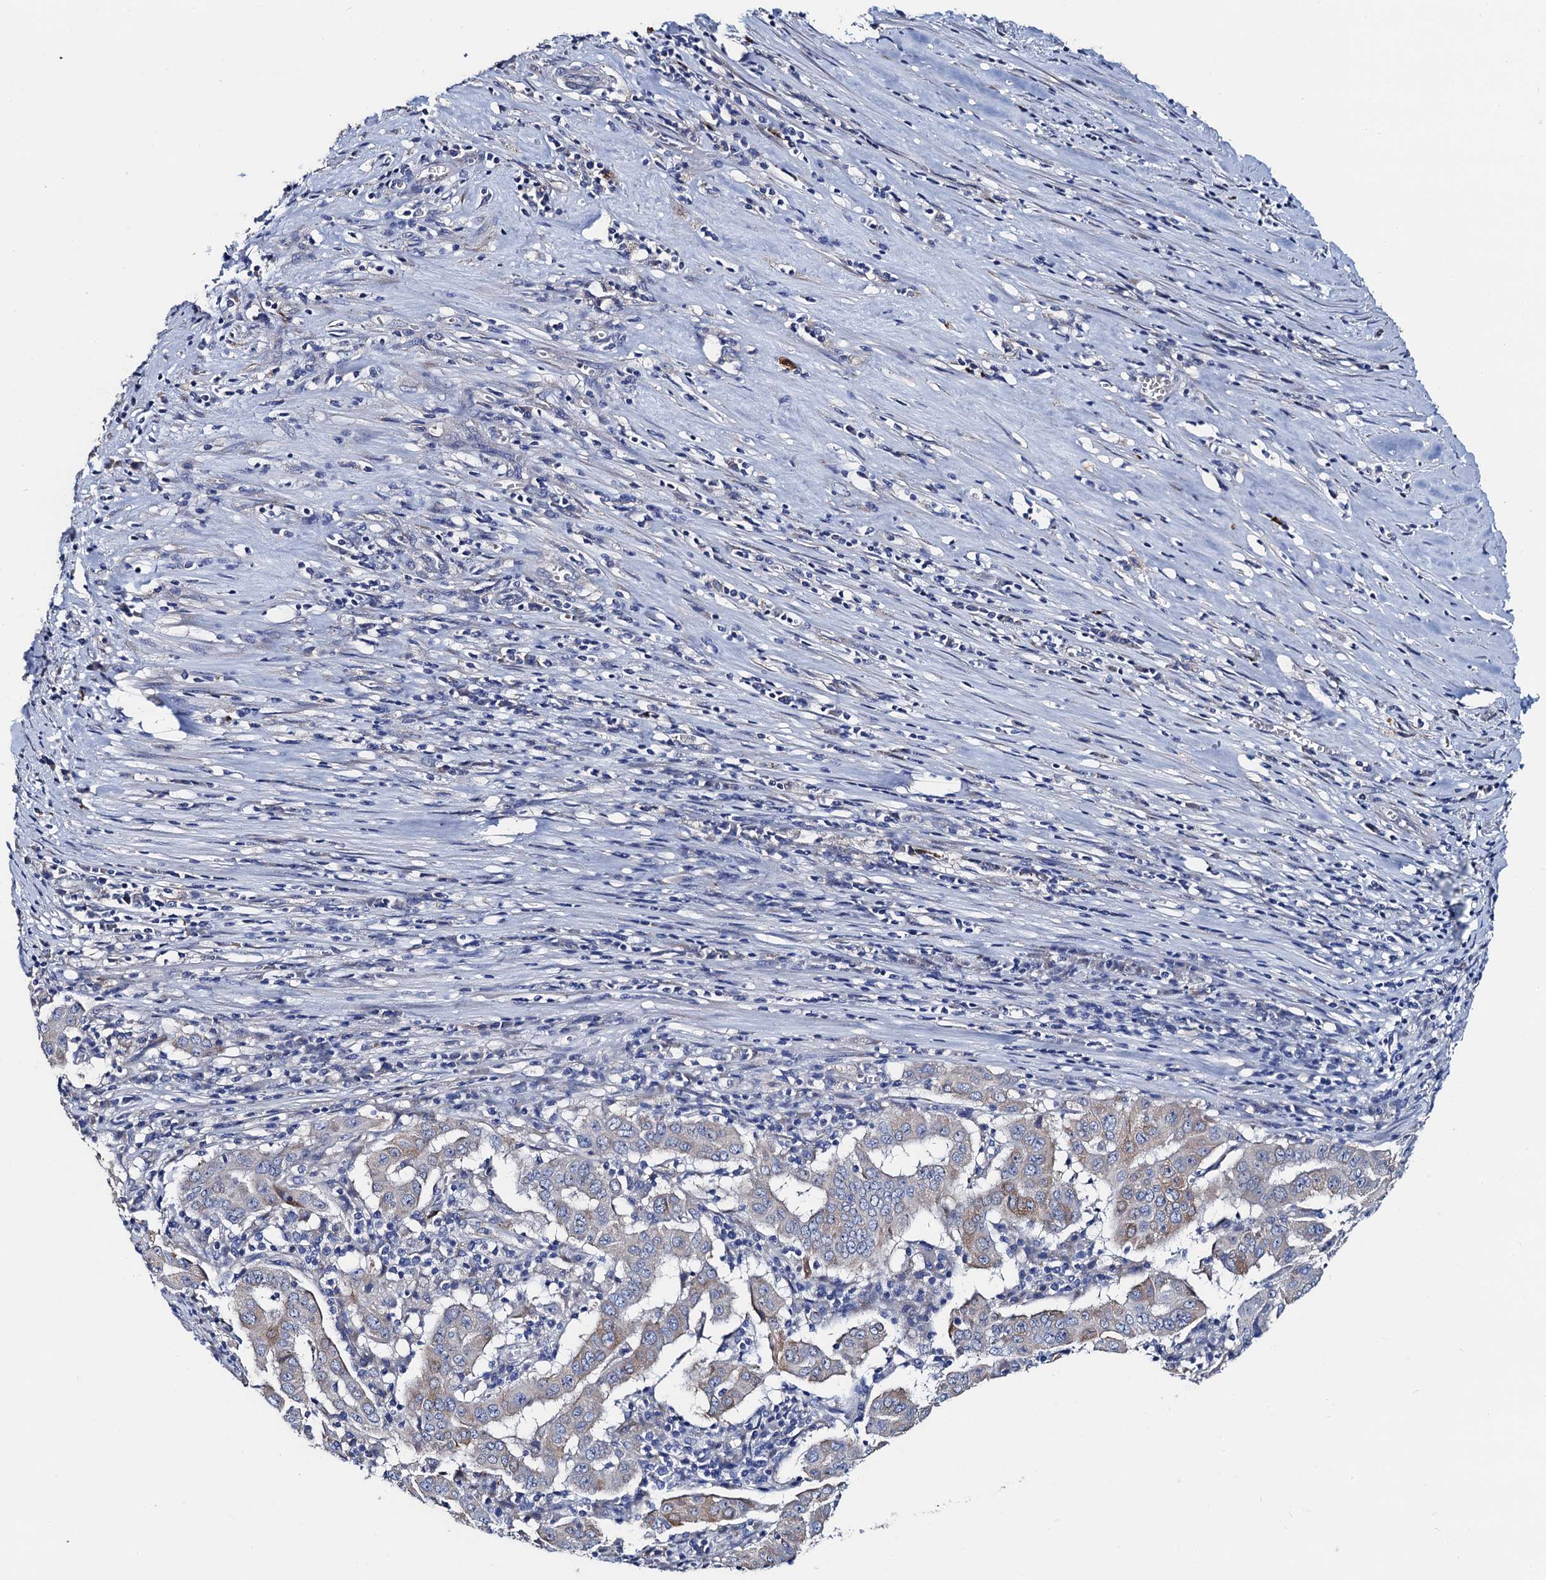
{"staining": {"intensity": "negative", "quantity": "none", "location": "none"}, "tissue": "pancreatic cancer", "cell_type": "Tumor cells", "image_type": "cancer", "snomed": [{"axis": "morphology", "description": "Adenocarcinoma, NOS"}, {"axis": "topography", "description": "Pancreas"}], "caption": "Tumor cells are negative for brown protein staining in pancreatic adenocarcinoma. (Stains: DAB immunohistochemistry (IHC) with hematoxylin counter stain, Microscopy: brightfield microscopy at high magnification).", "gene": "FREM3", "patient": {"sex": "male", "age": 63}}